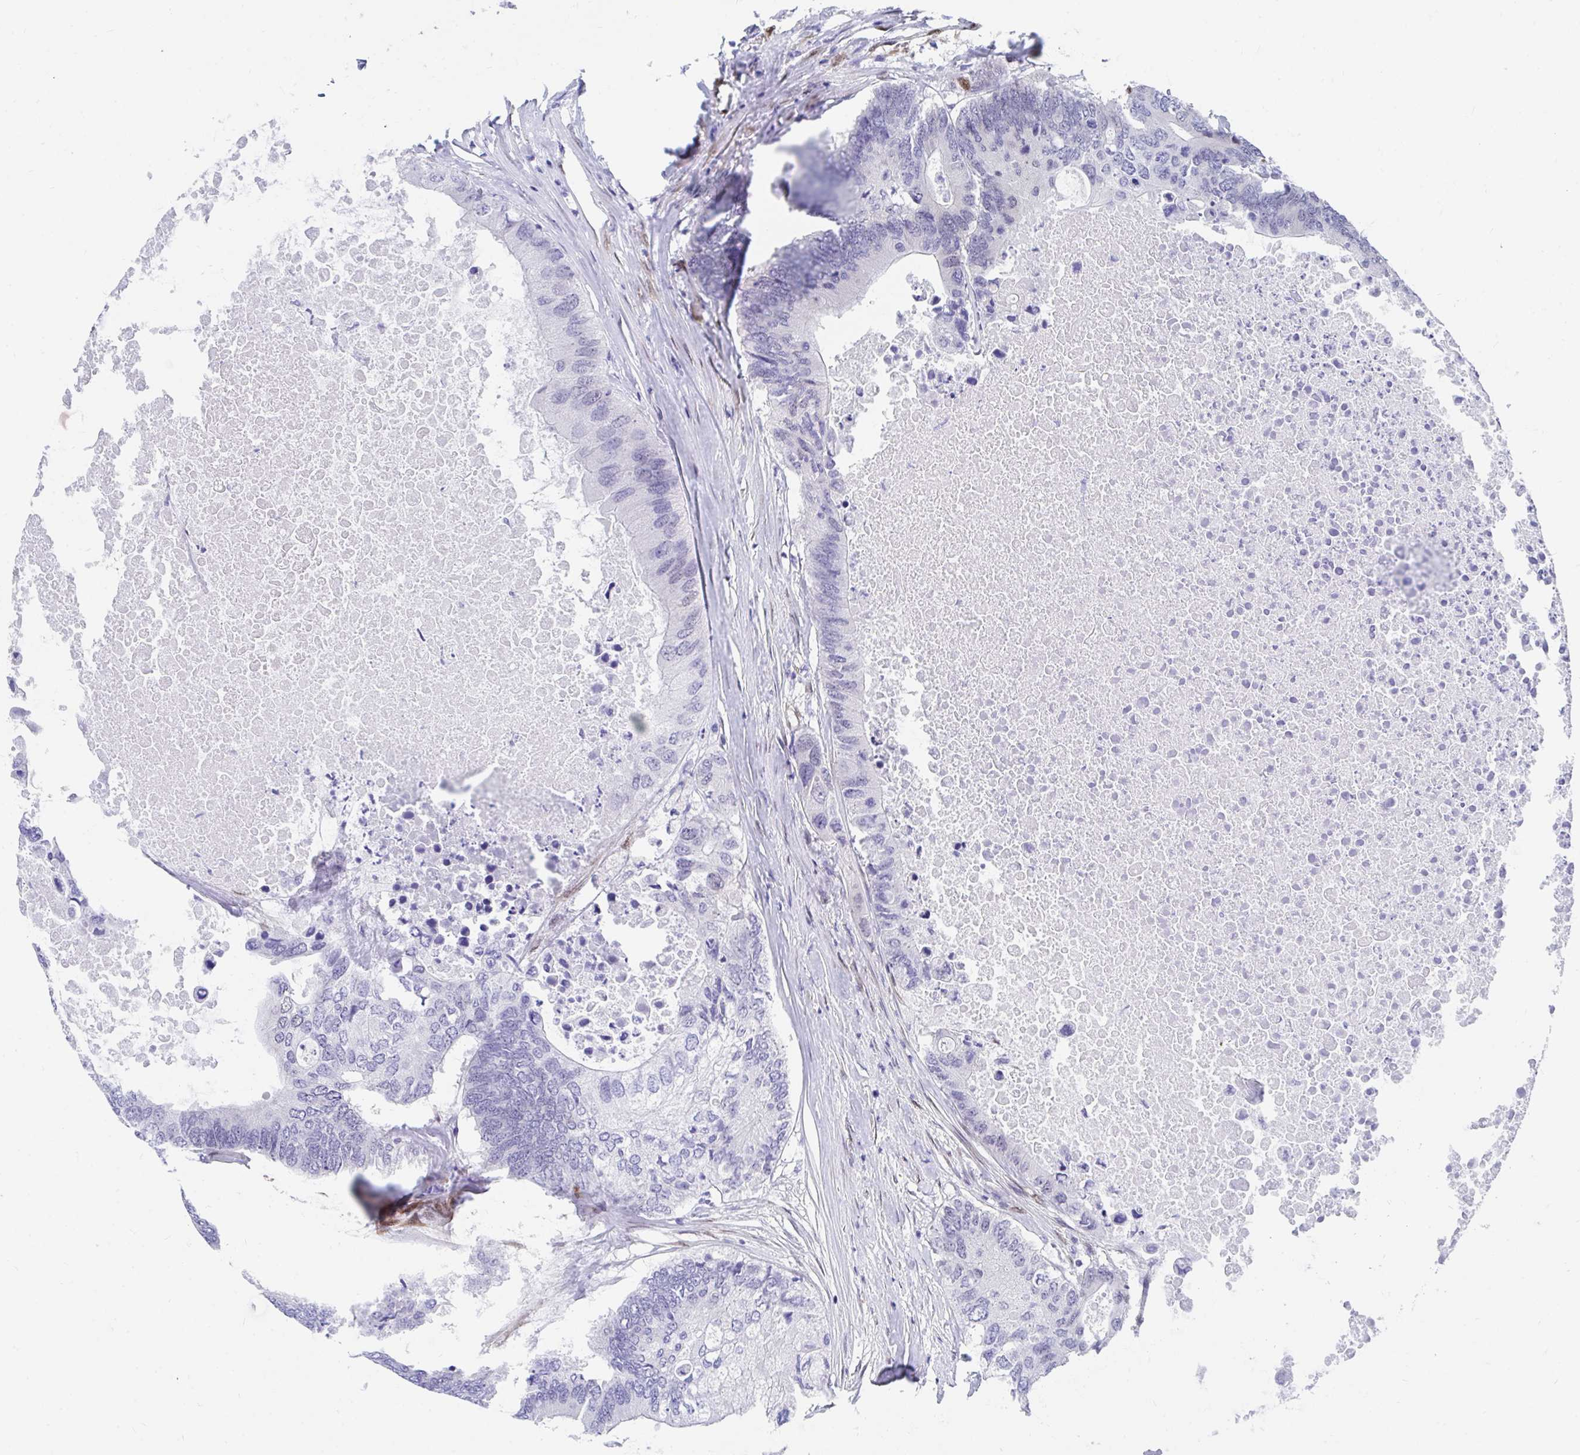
{"staining": {"intensity": "negative", "quantity": "none", "location": "none"}, "tissue": "colorectal cancer", "cell_type": "Tumor cells", "image_type": "cancer", "snomed": [{"axis": "morphology", "description": "Adenocarcinoma, NOS"}, {"axis": "topography", "description": "Colon"}], "caption": "IHC image of human colorectal cancer stained for a protein (brown), which reveals no staining in tumor cells.", "gene": "RBPMS", "patient": {"sex": "male", "age": 71}}